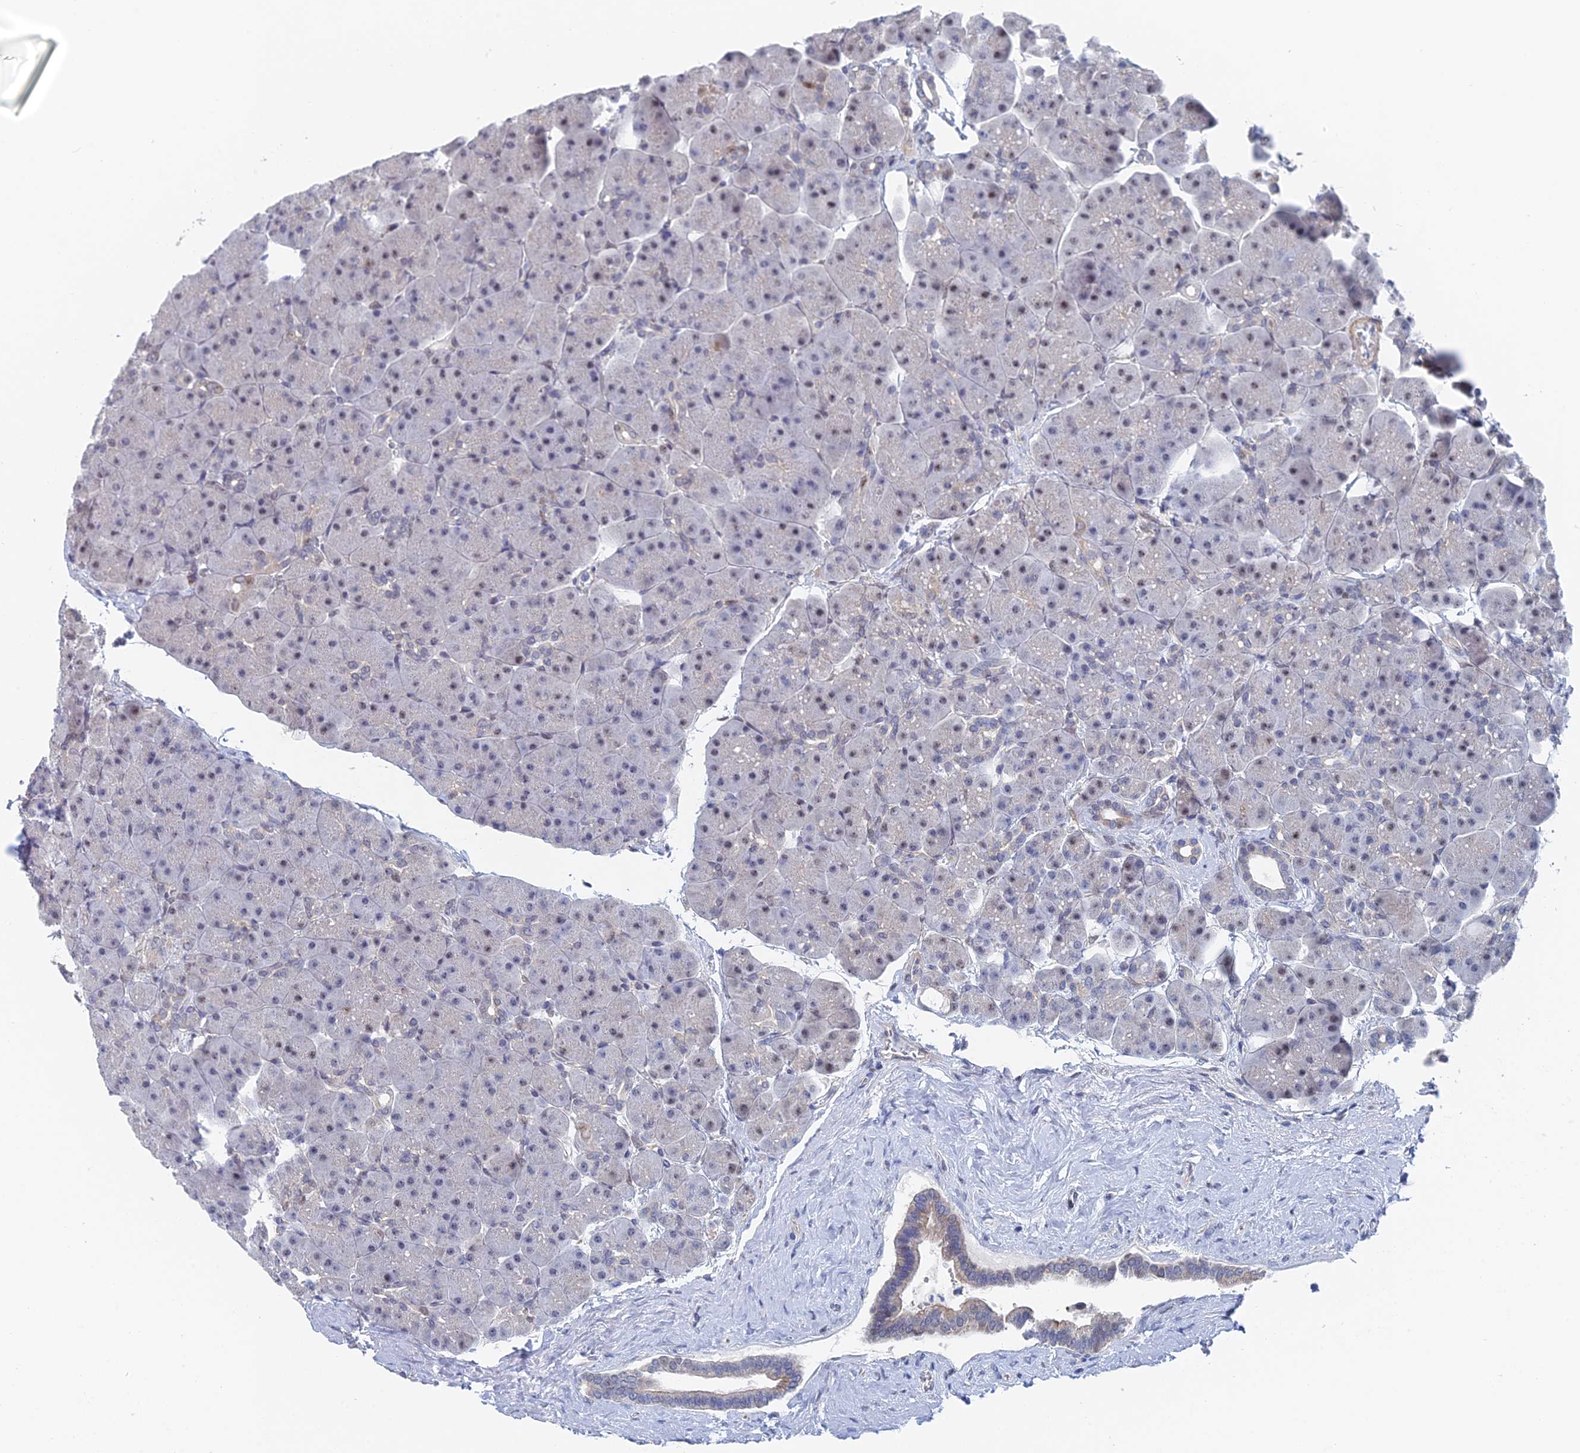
{"staining": {"intensity": "weak", "quantity": "<25%", "location": "nuclear"}, "tissue": "pancreas", "cell_type": "Exocrine glandular cells", "image_type": "normal", "snomed": [{"axis": "morphology", "description": "Normal tissue, NOS"}, {"axis": "topography", "description": "Pancreas"}], "caption": "Immunohistochemical staining of normal human pancreas exhibits no significant expression in exocrine glandular cells.", "gene": "GMNC", "patient": {"sex": "male", "age": 66}}